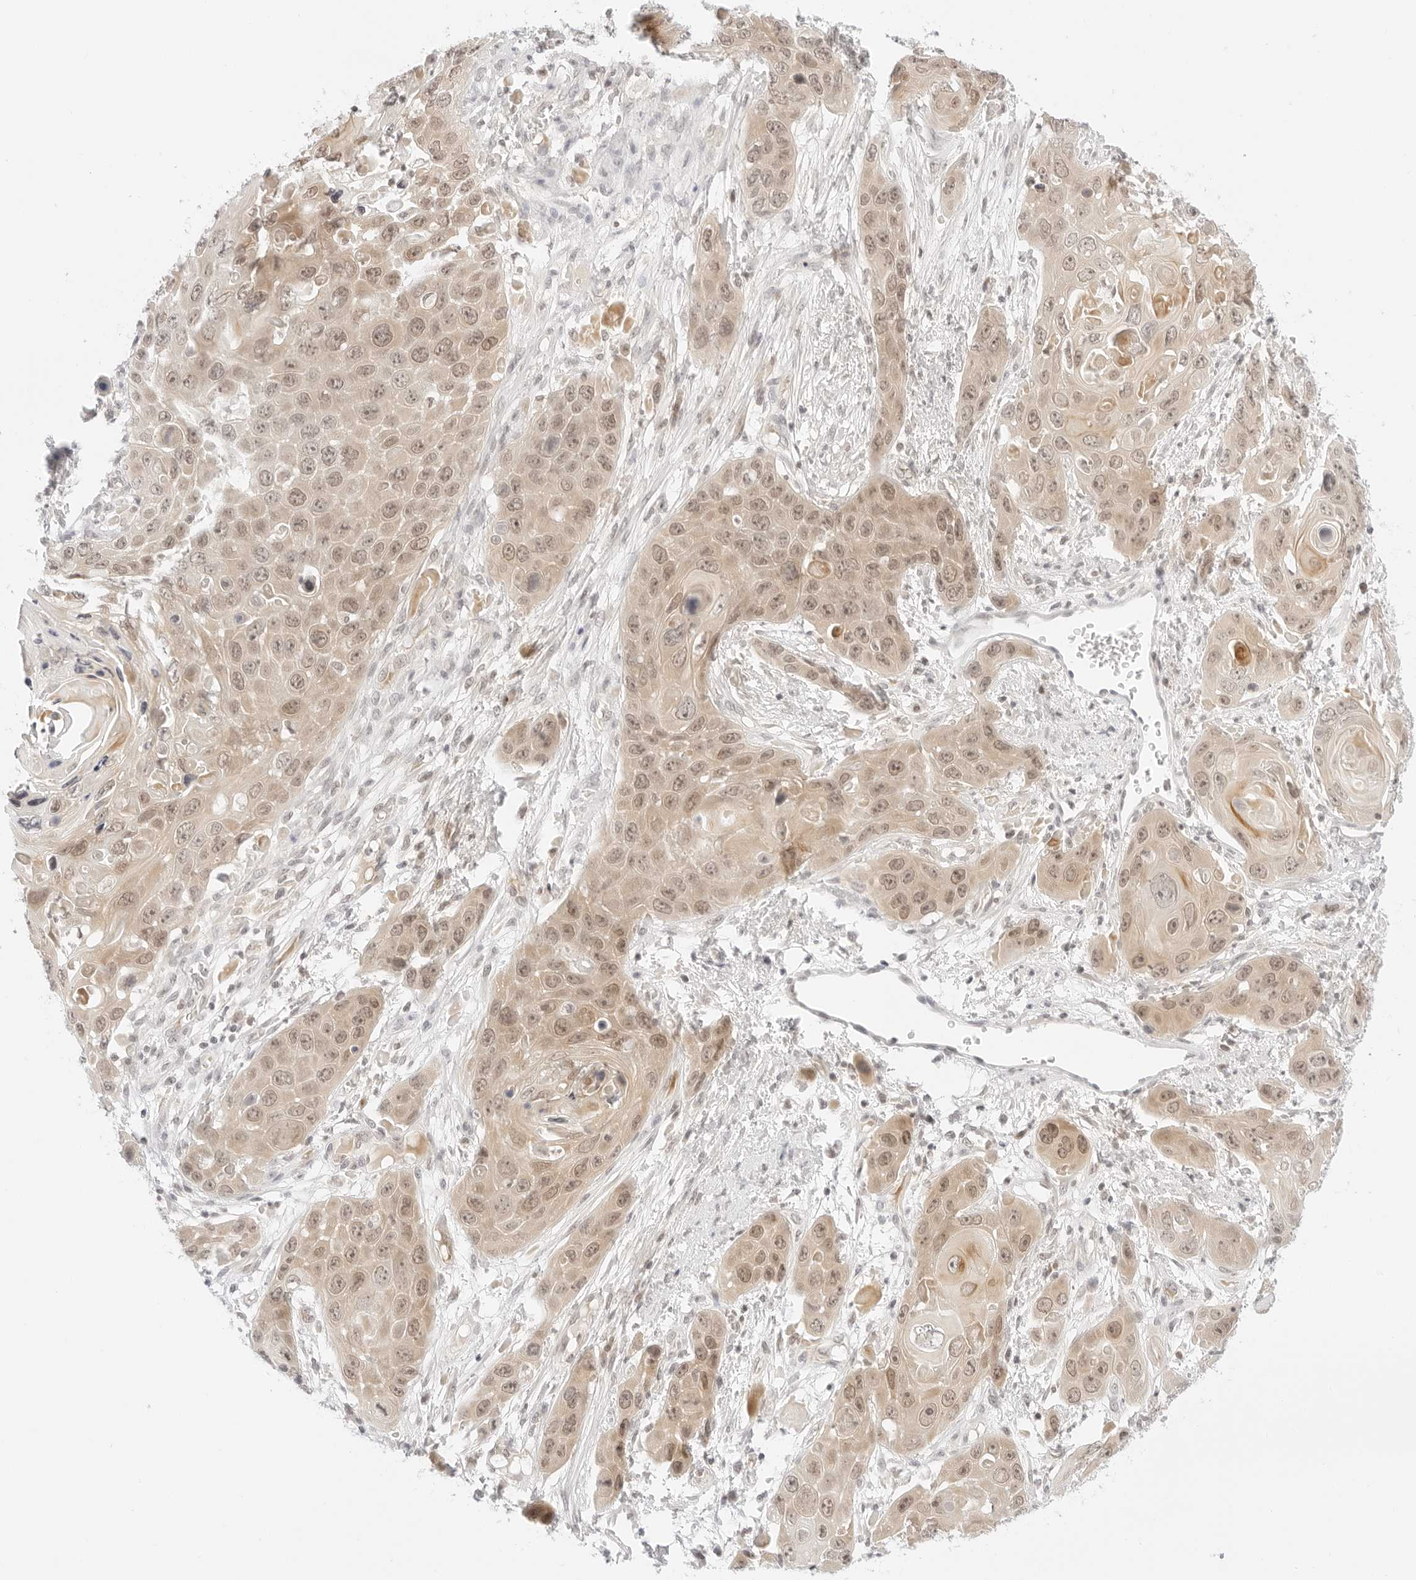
{"staining": {"intensity": "weak", "quantity": ">75%", "location": "cytoplasmic/membranous,nuclear"}, "tissue": "skin cancer", "cell_type": "Tumor cells", "image_type": "cancer", "snomed": [{"axis": "morphology", "description": "Squamous cell carcinoma, NOS"}, {"axis": "topography", "description": "Skin"}], "caption": "Weak cytoplasmic/membranous and nuclear positivity for a protein is seen in about >75% of tumor cells of skin squamous cell carcinoma using IHC.", "gene": "POLR3C", "patient": {"sex": "male", "age": 55}}